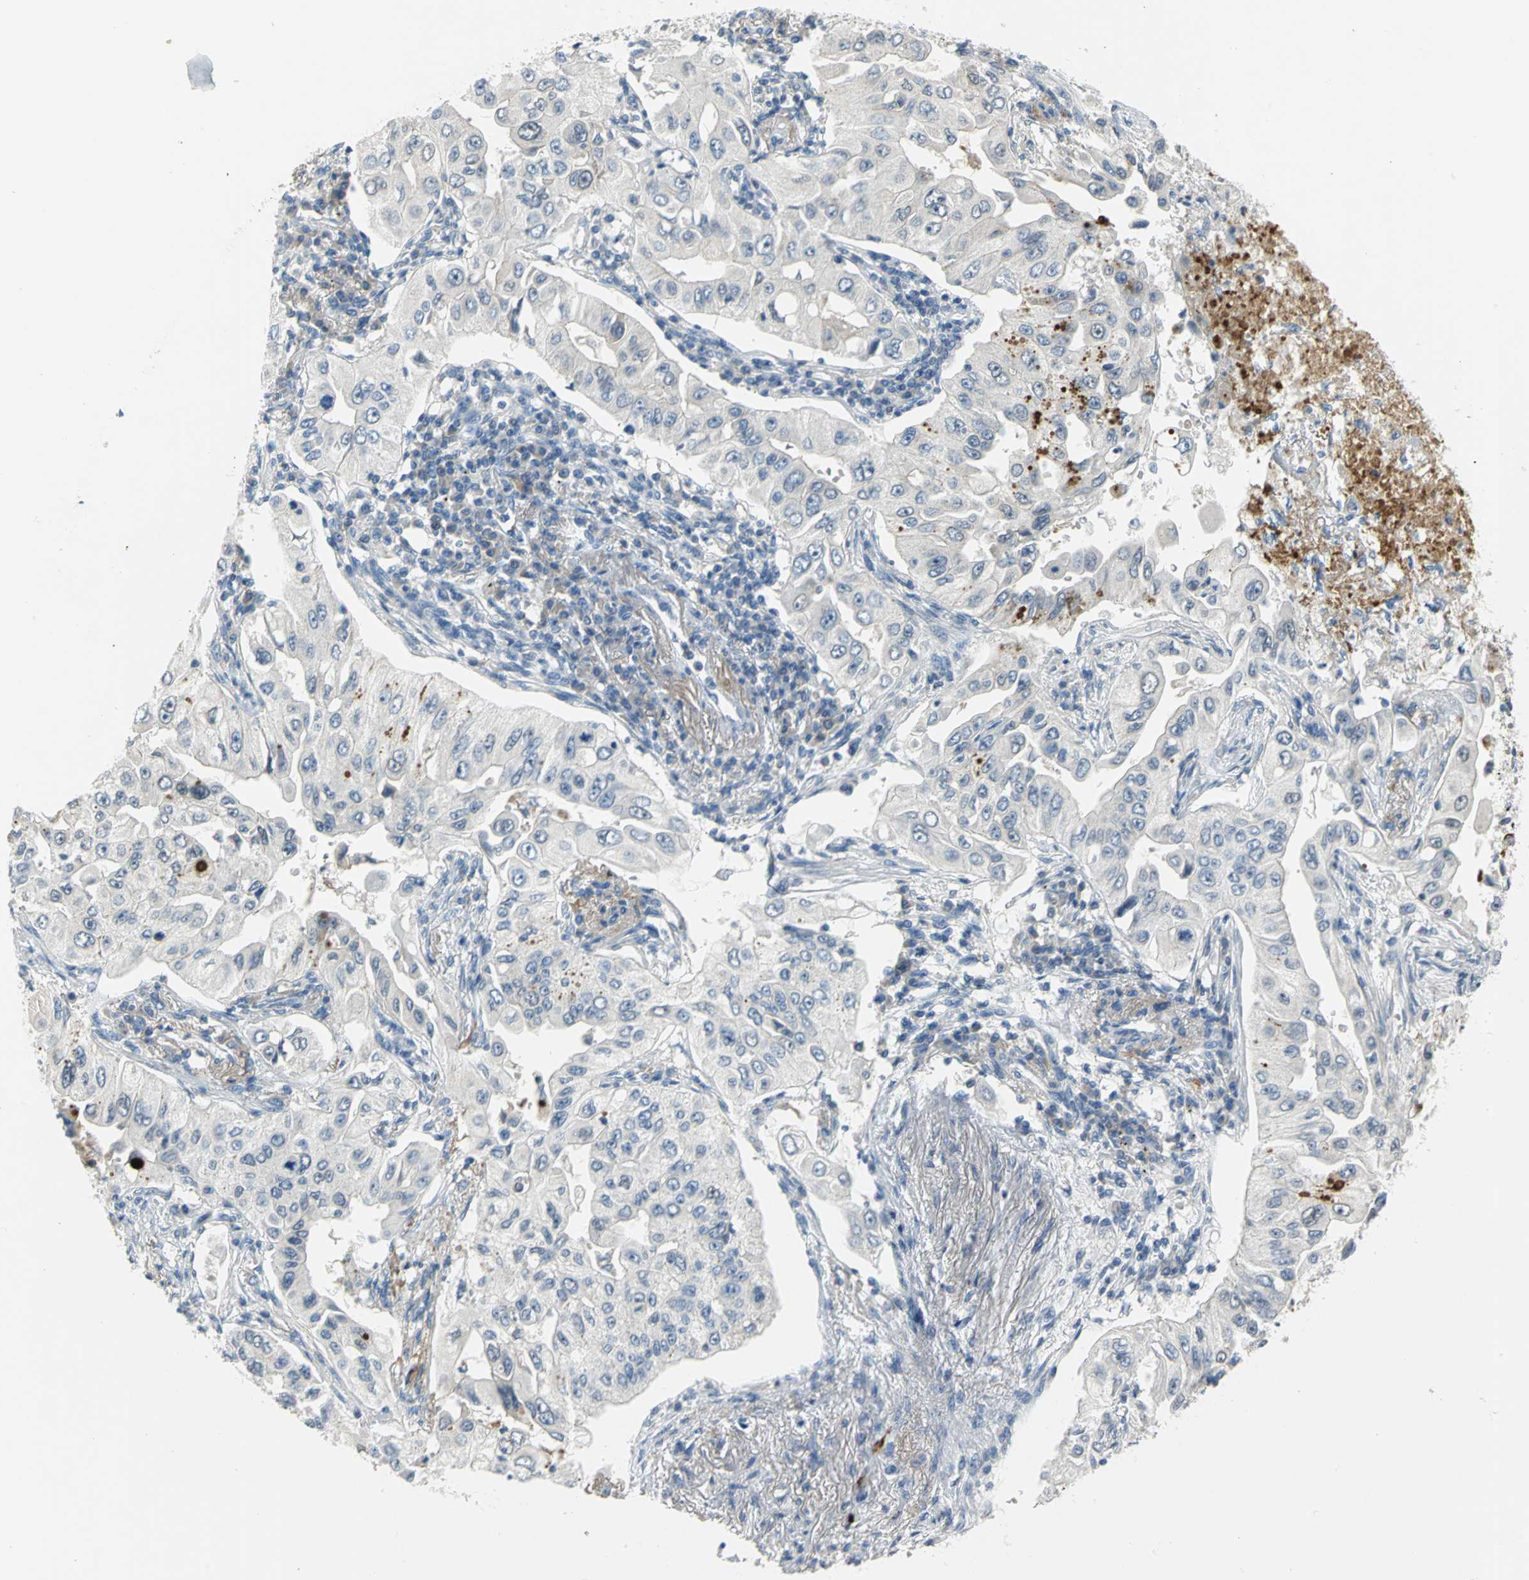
{"staining": {"intensity": "negative", "quantity": "none", "location": "none"}, "tissue": "lung cancer", "cell_type": "Tumor cells", "image_type": "cancer", "snomed": [{"axis": "morphology", "description": "Adenocarcinoma, NOS"}, {"axis": "topography", "description": "Lung"}], "caption": "The immunohistochemistry (IHC) photomicrograph has no significant expression in tumor cells of lung cancer (adenocarcinoma) tissue.", "gene": "ZIC1", "patient": {"sex": "male", "age": 84}}